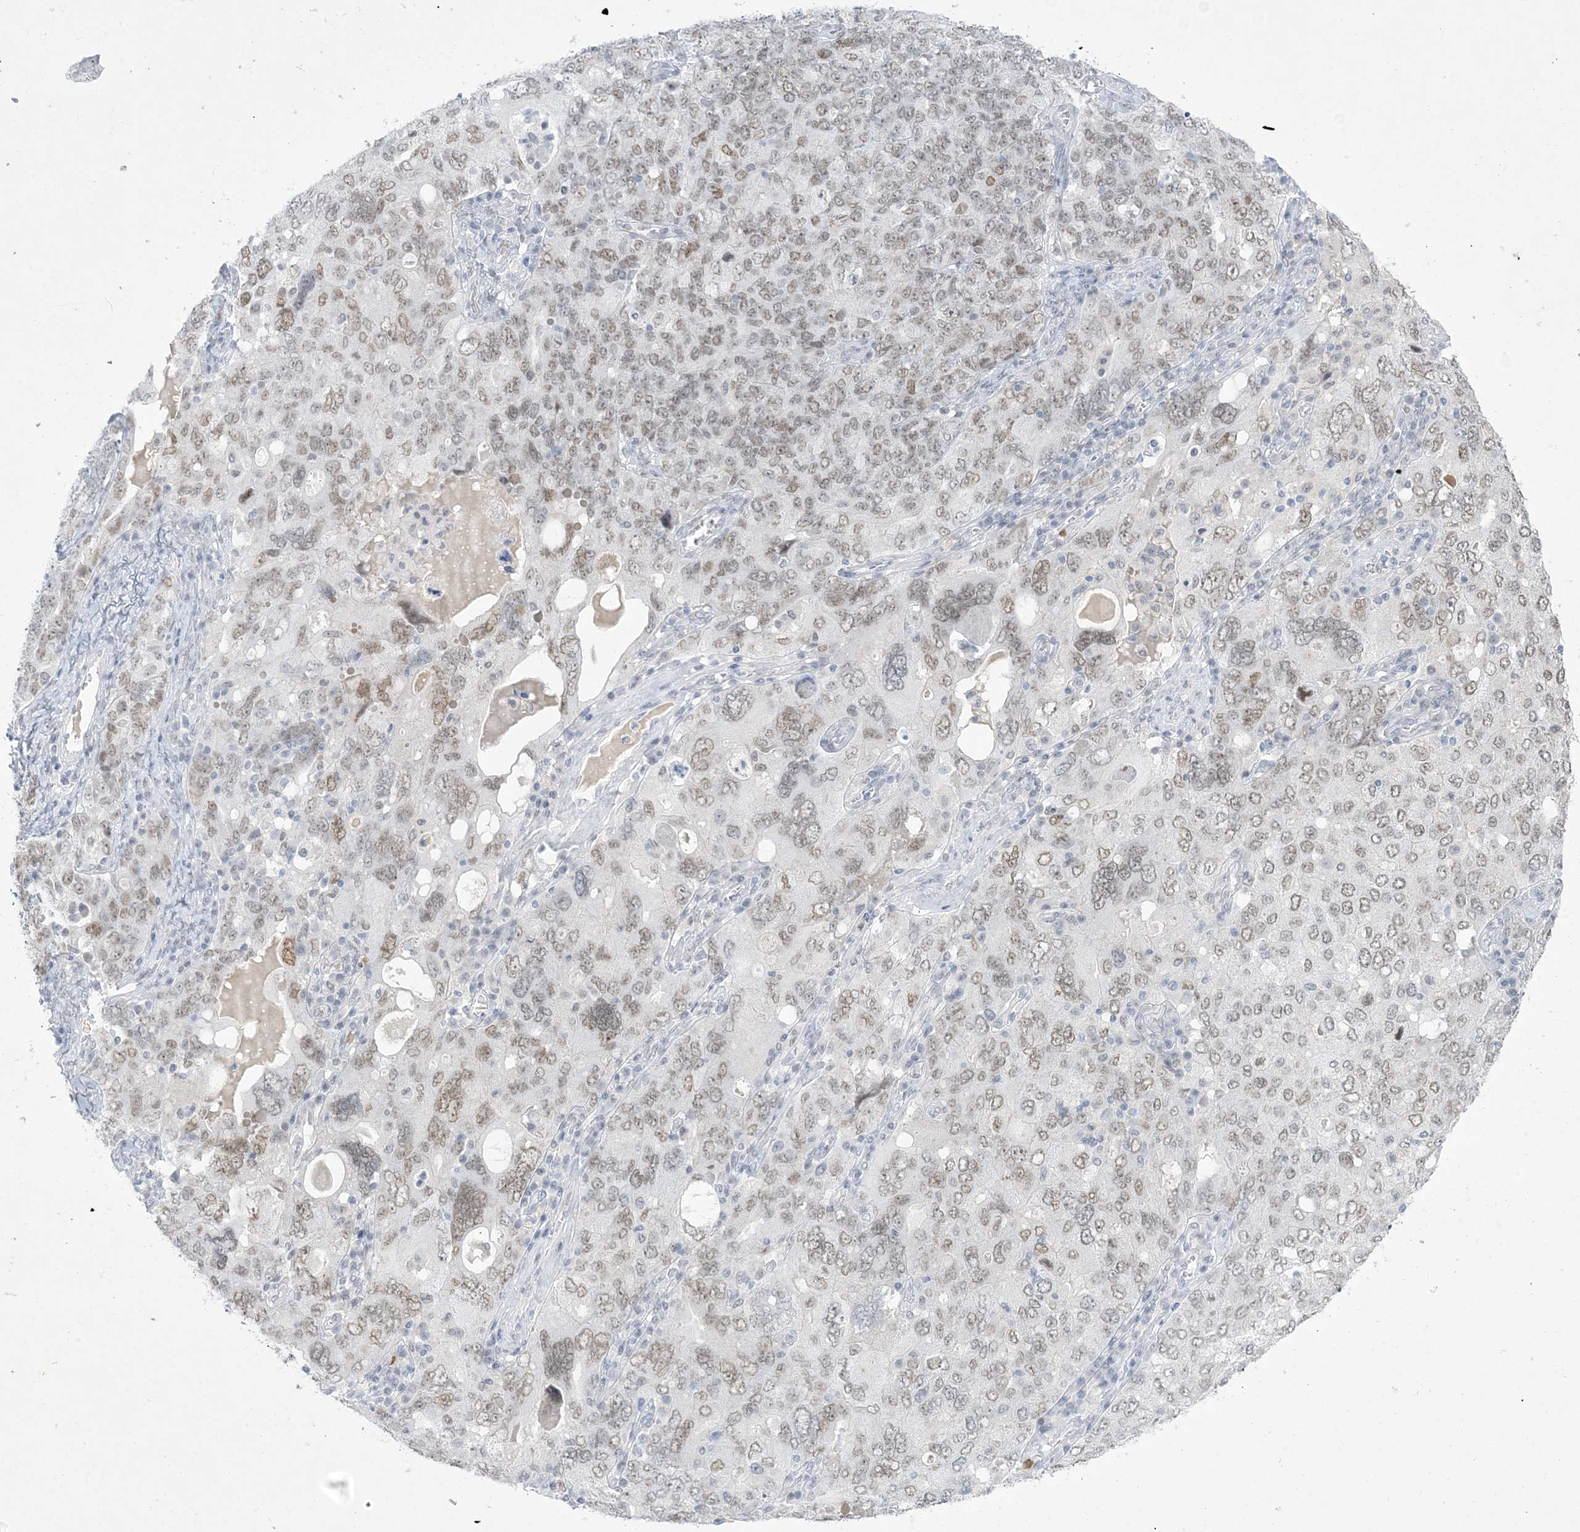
{"staining": {"intensity": "weak", "quantity": "25%-75%", "location": "nuclear"}, "tissue": "ovarian cancer", "cell_type": "Tumor cells", "image_type": "cancer", "snomed": [{"axis": "morphology", "description": "Carcinoma, endometroid"}, {"axis": "topography", "description": "Ovary"}], "caption": "The histopathology image displays a brown stain indicating the presence of a protein in the nuclear of tumor cells in ovarian cancer. Nuclei are stained in blue.", "gene": "HOMEZ", "patient": {"sex": "female", "age": 62}}